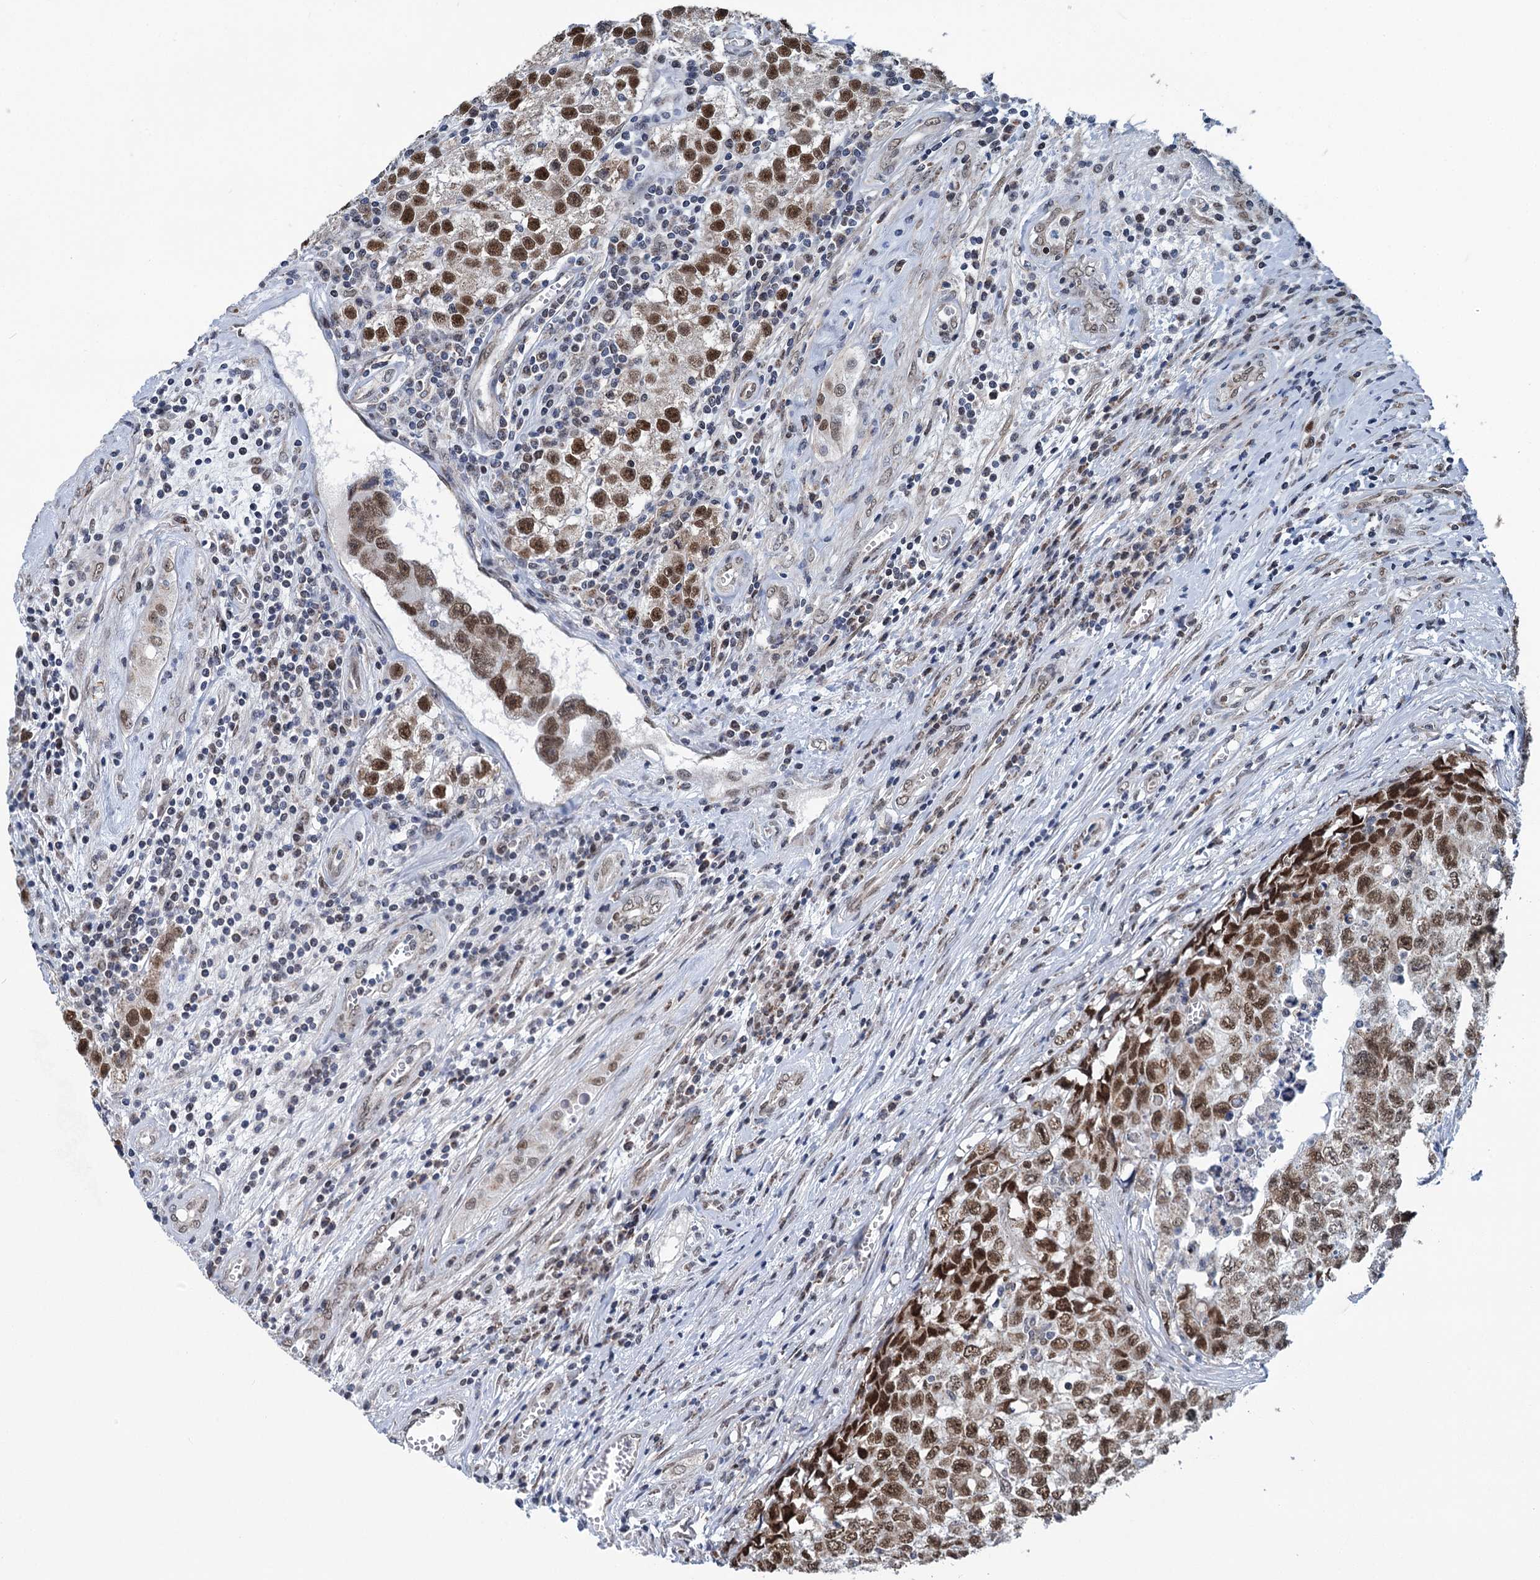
{"staining": {"intensity": "strong", "quantity": ">75%", "location": "nuclear"}, "tissue": "testis cancer", "cell_type": "Tumor cells", "image_type": "cancer", "snomed": [{"axis": "morphology", "description": "Seminoma, NOS"}, {"axis": "morphology", "description": "Carcinoma, Embryonal, NOS"}, {"axis": "topography", "description": "Testis"}], "caption": "Immunohistochemical staining of human seminoma (testis) demonstrates high levels of strong nuclear expression in about >75% of tumor cells.", "gene": "MORN3", "patient": {"sex": "male", "age": 43}}